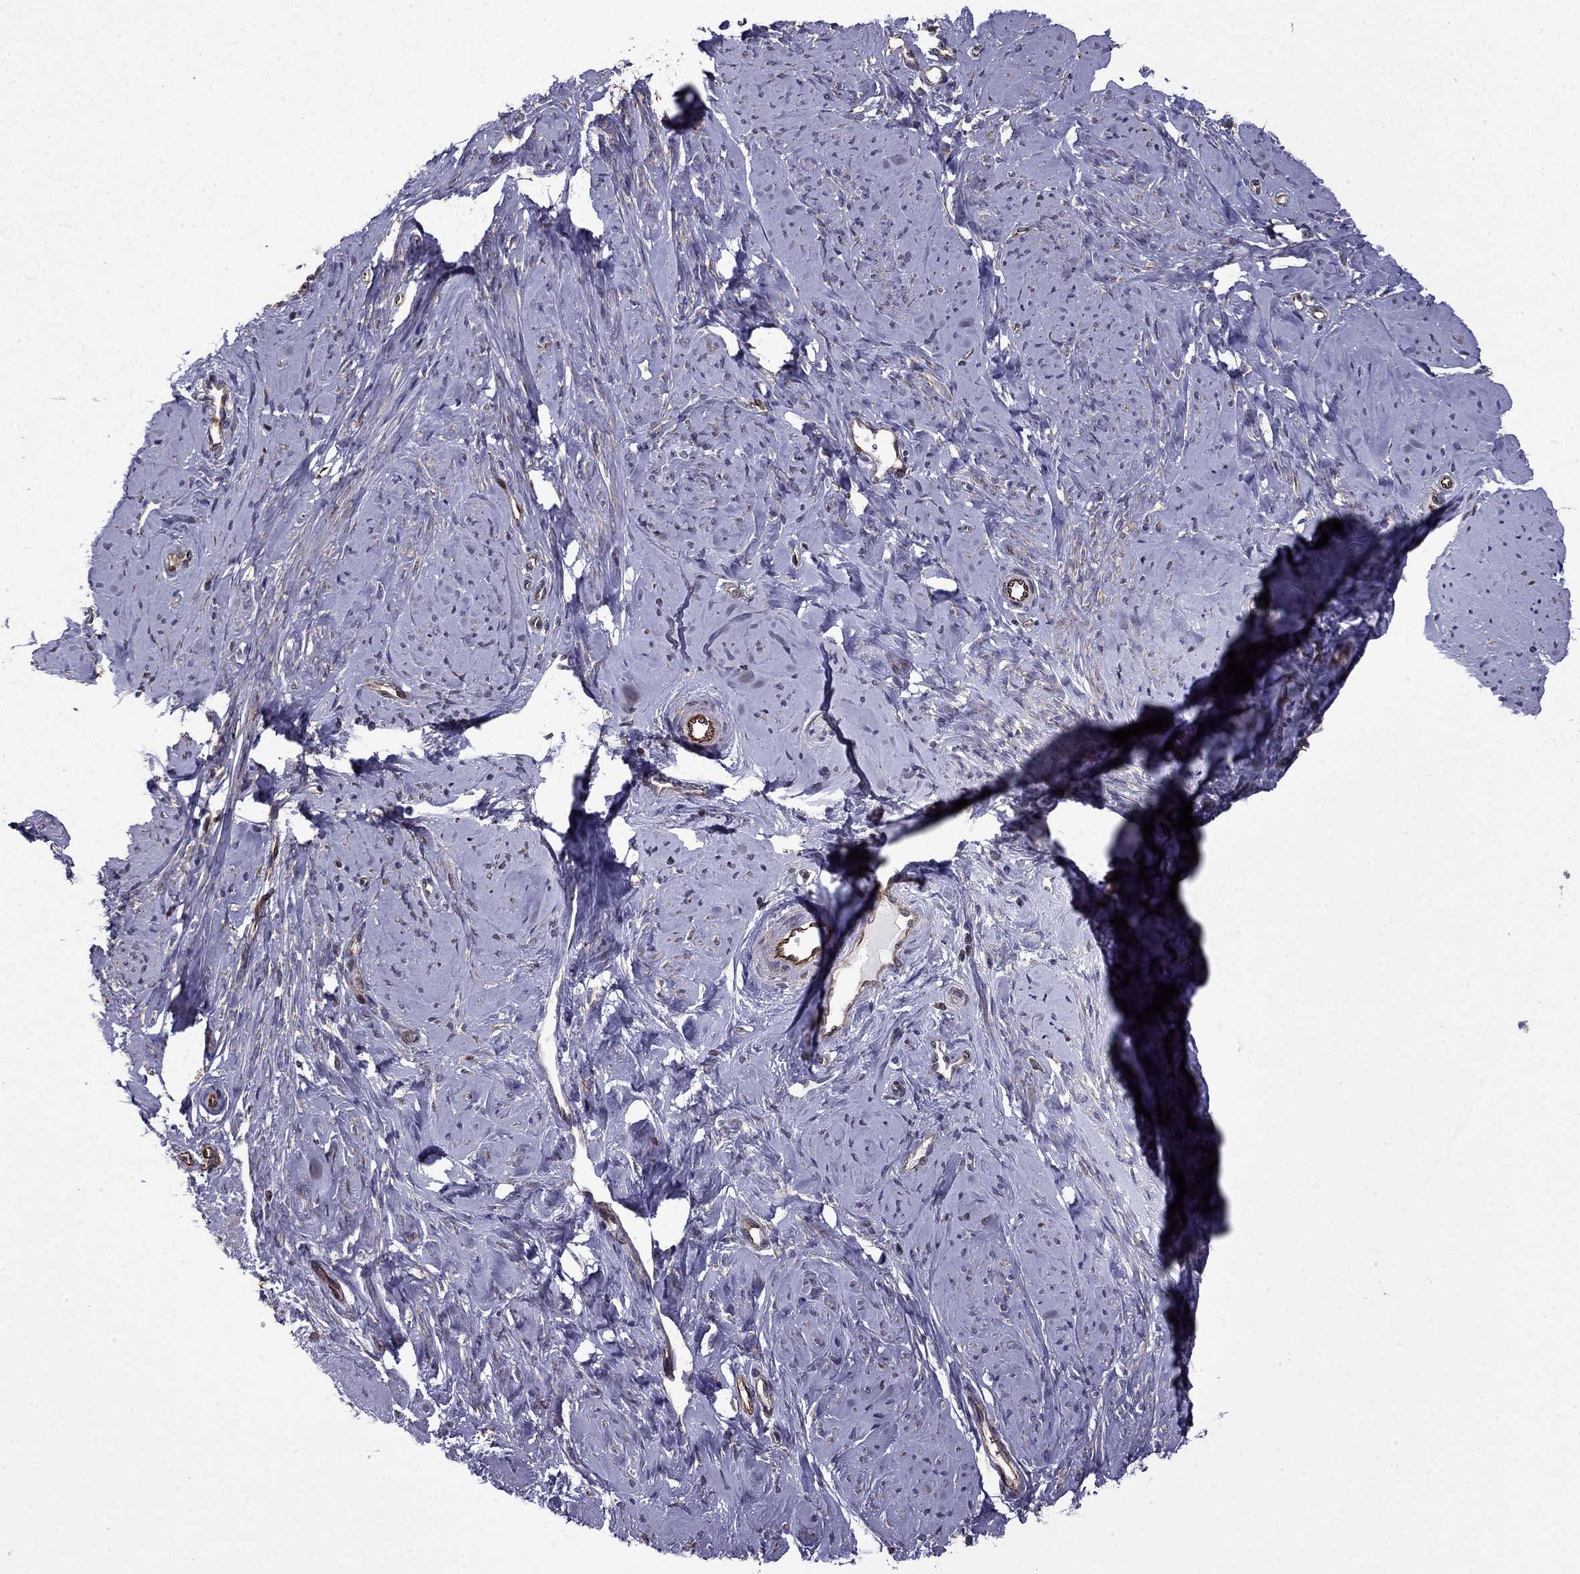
{"staining": {"intensity": "negative", "quantity": "none", "location": "none"}, "tissue": "smooth muscle", "cell_type": "Smooth muscle cells", "image_type": "normal", "snomed": [{"axis": "morphology", "description": "Normal tissue, NOS"}, {"axis": "topography", "description": "Smooth muscle"}], "caption": "DAB immunohistochemical staining of benign smooth muscle demonstrates no significant expression in smooth muscle cells. The staining is performed using DAB (3,3'-diaminobenzidine) brown chromogen with nuclei counter-stained in using hematoxylin.", "gene": "CDC42BPA", "patient": {"sex": "female", "age": 48}}